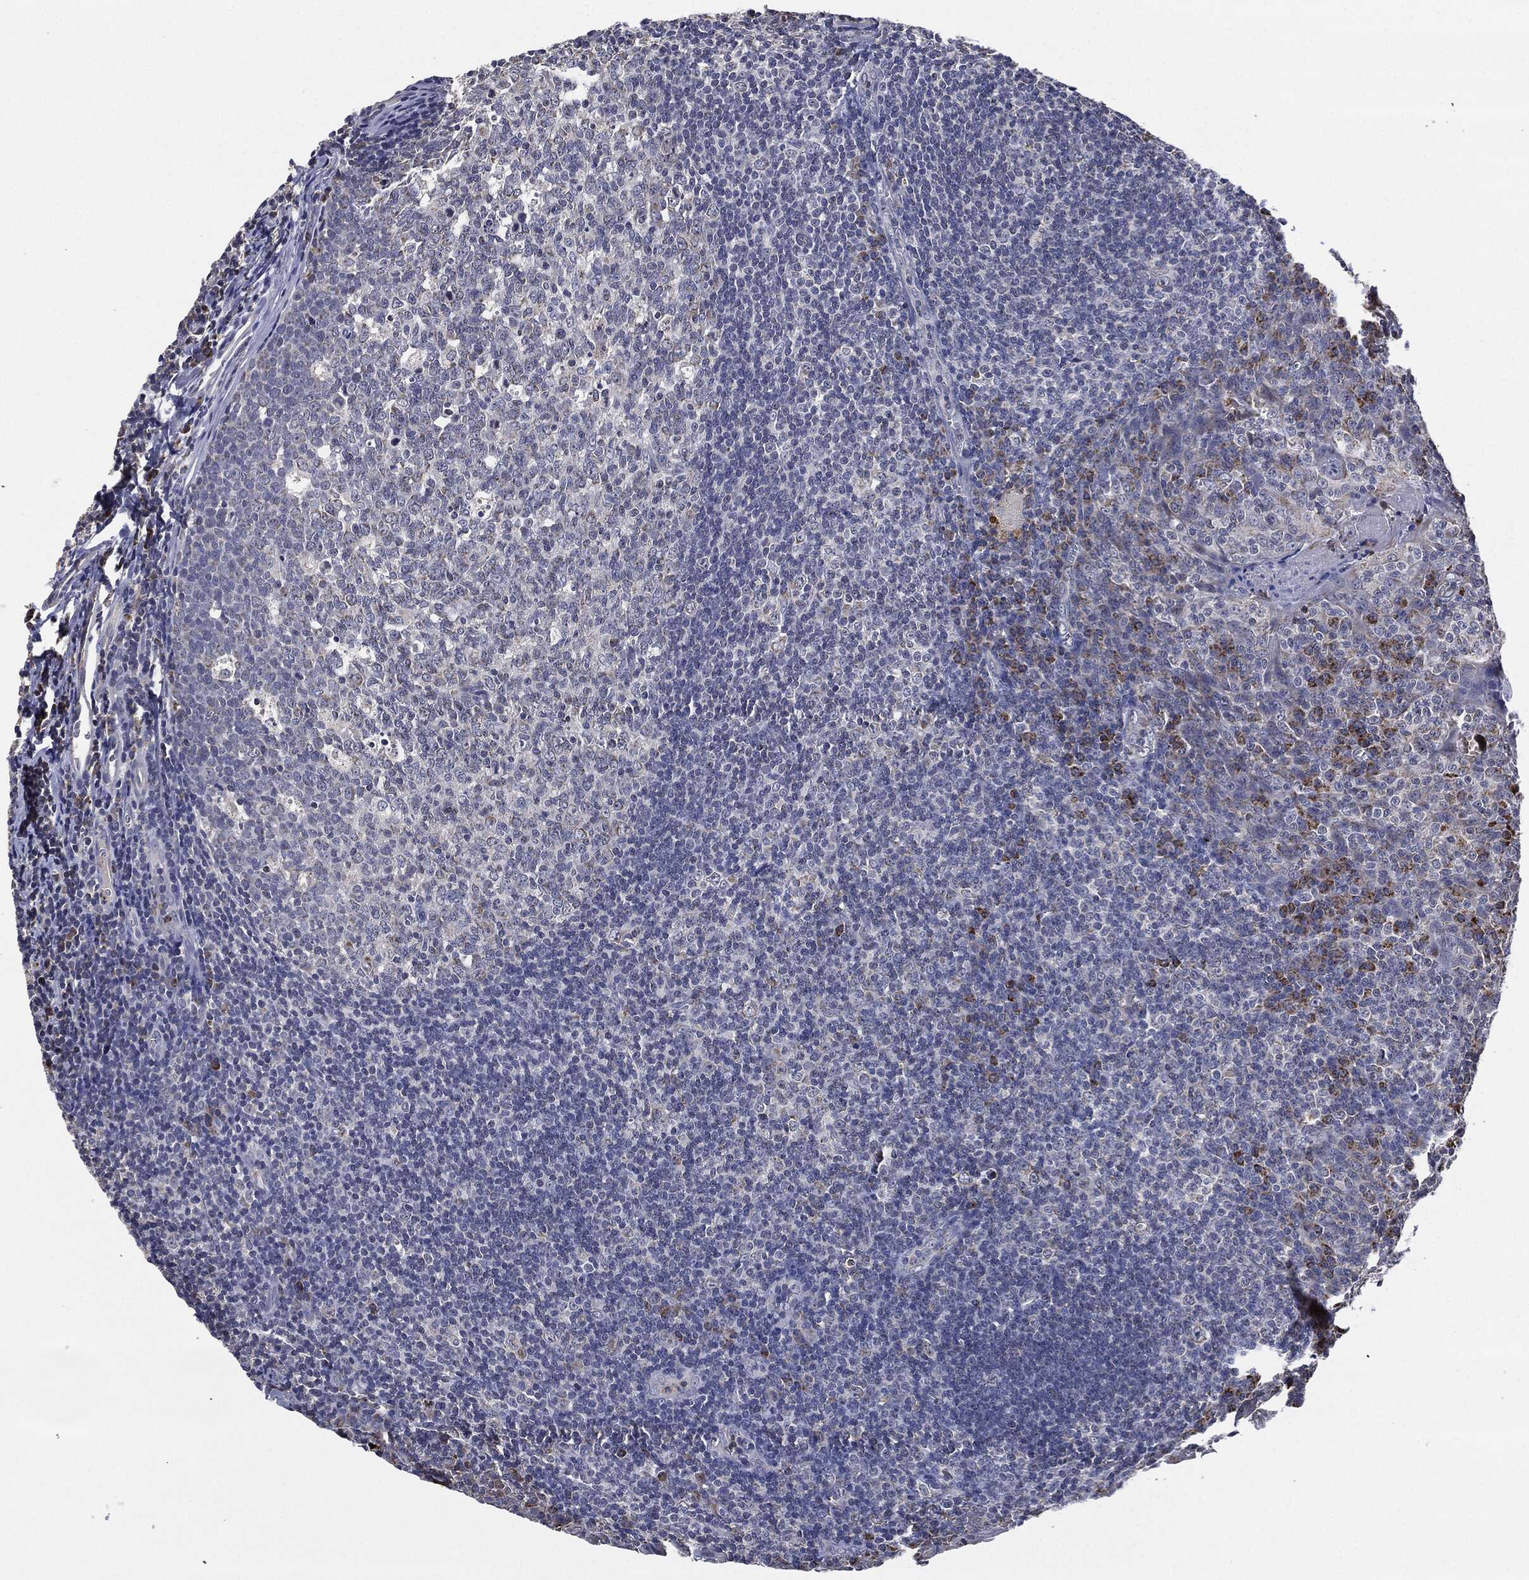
{"staining": {"intensity": "negative", "quantity": "none", "location": "none"}, "tissue": "tonsil", "cell_type": "Germinal center cells", "image_type": "normal", "snomed": [{"axis": "morphology", "description": "Normal tissue, NOS"}, {"axis": "topography", "description": "Tonsil"}], "caption": "This is a micrograph of immunohistochemistry (IHC) staining of unremarkable tonsil, which shows no staining in germinal center cells.", "gene": "NDUFV2", "patient": {"sex": "male", "age": 20}}